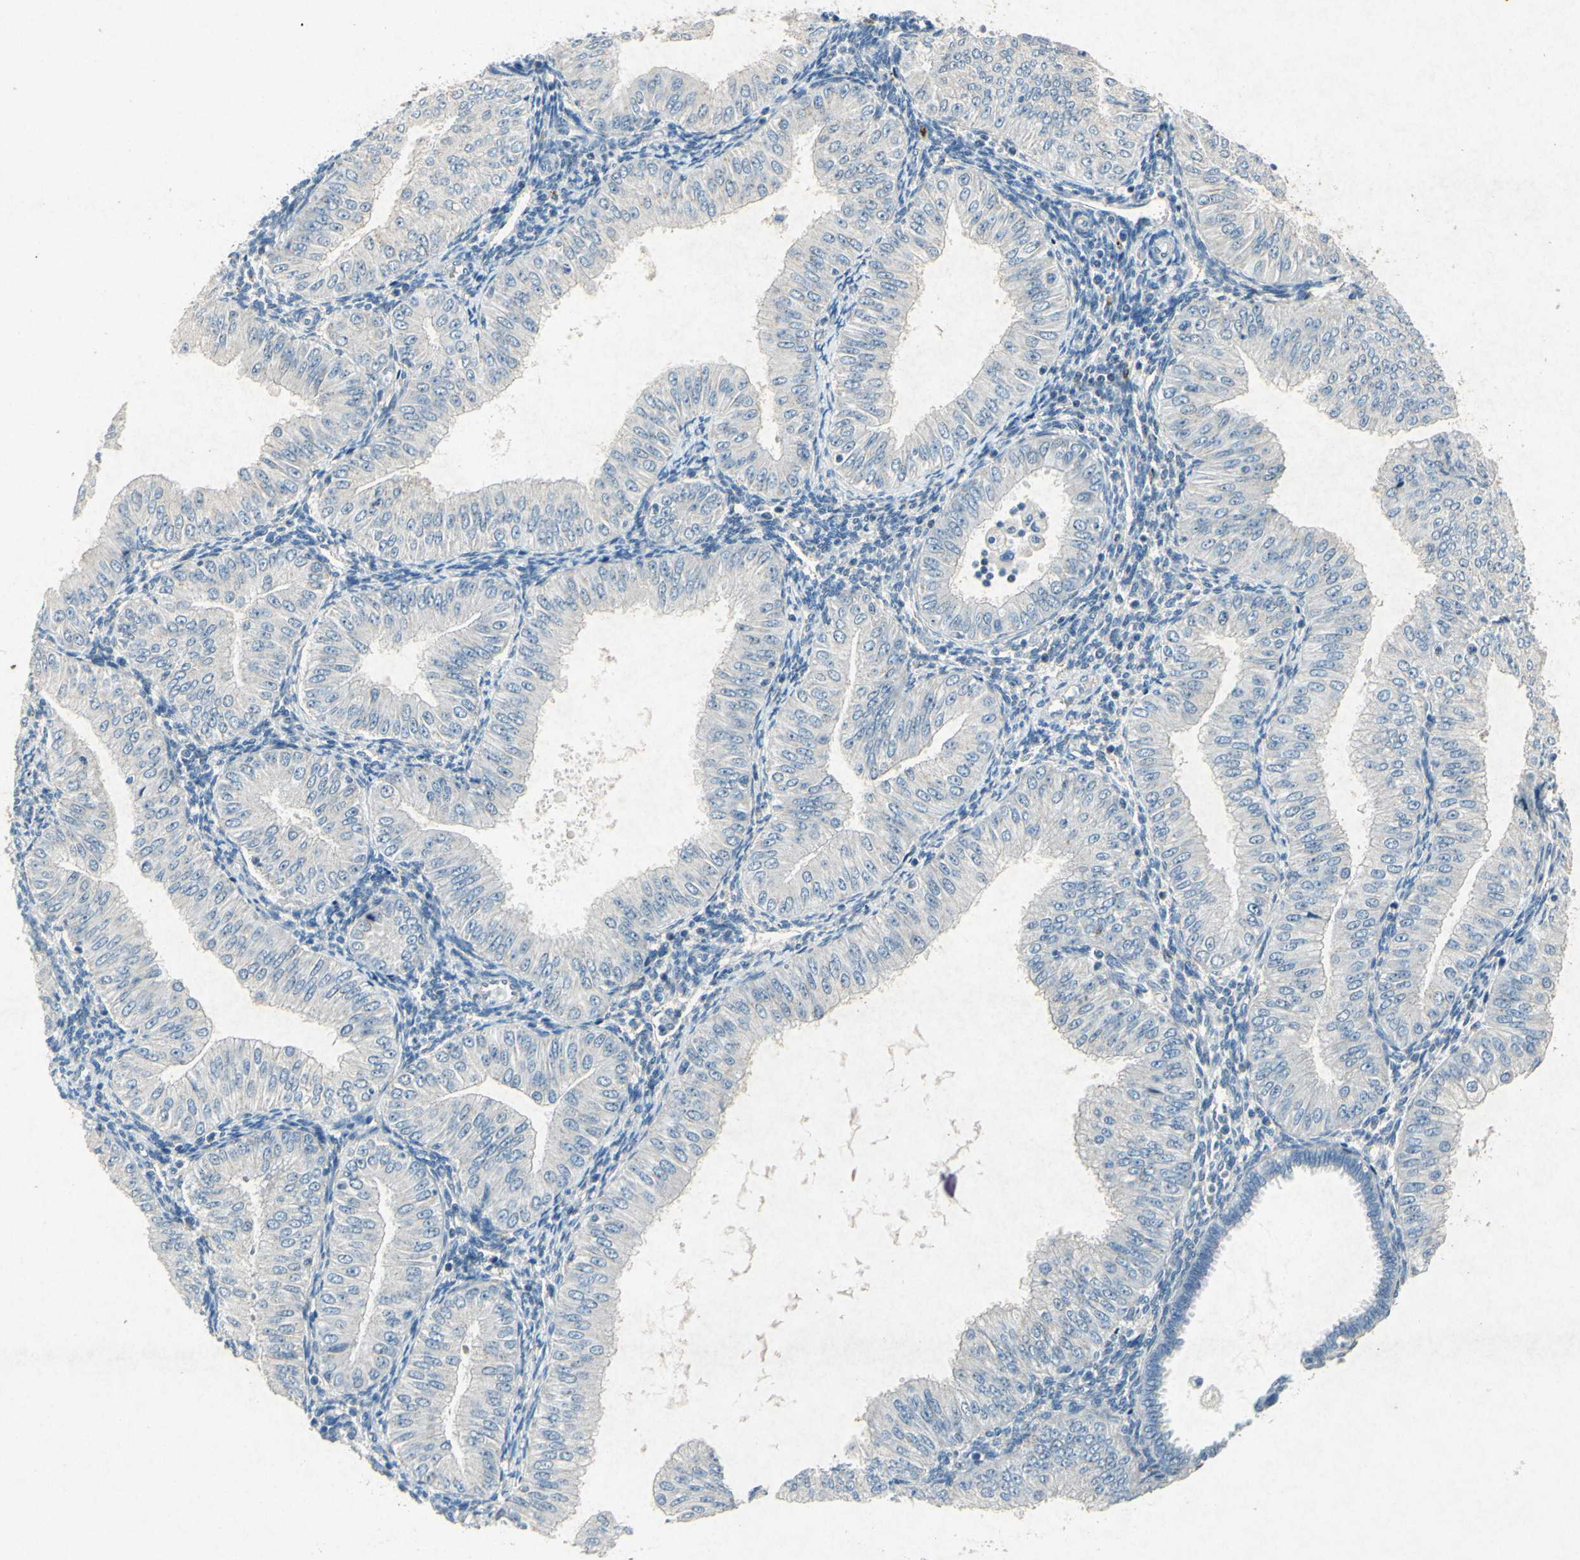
{"staining": {"intensity": "negative", "quantity": "none", "location": "none"}, "tissue": "endometrial cancer", "cell_type": "Tumor cells", "image_type": "cancer", "snomed": [{"axis": "morphology", "description": "Normal tissue, NOS"}, {"axis": "morphology", "description": "Adenocarcinoma, NOS"}, {"axis": "topography", "description": "Endometrium"}], "caption": "Immunohistochemistry (IHC) micrograph of neoplastic tissue: adenocarcinoma (endometrial) stained with DAB (3,3'-diaminobenzidine) reveals no significant protein expression in tumor cells.", "gene": "SNAP91", "patient": {"sex": "female", "age": 53}}